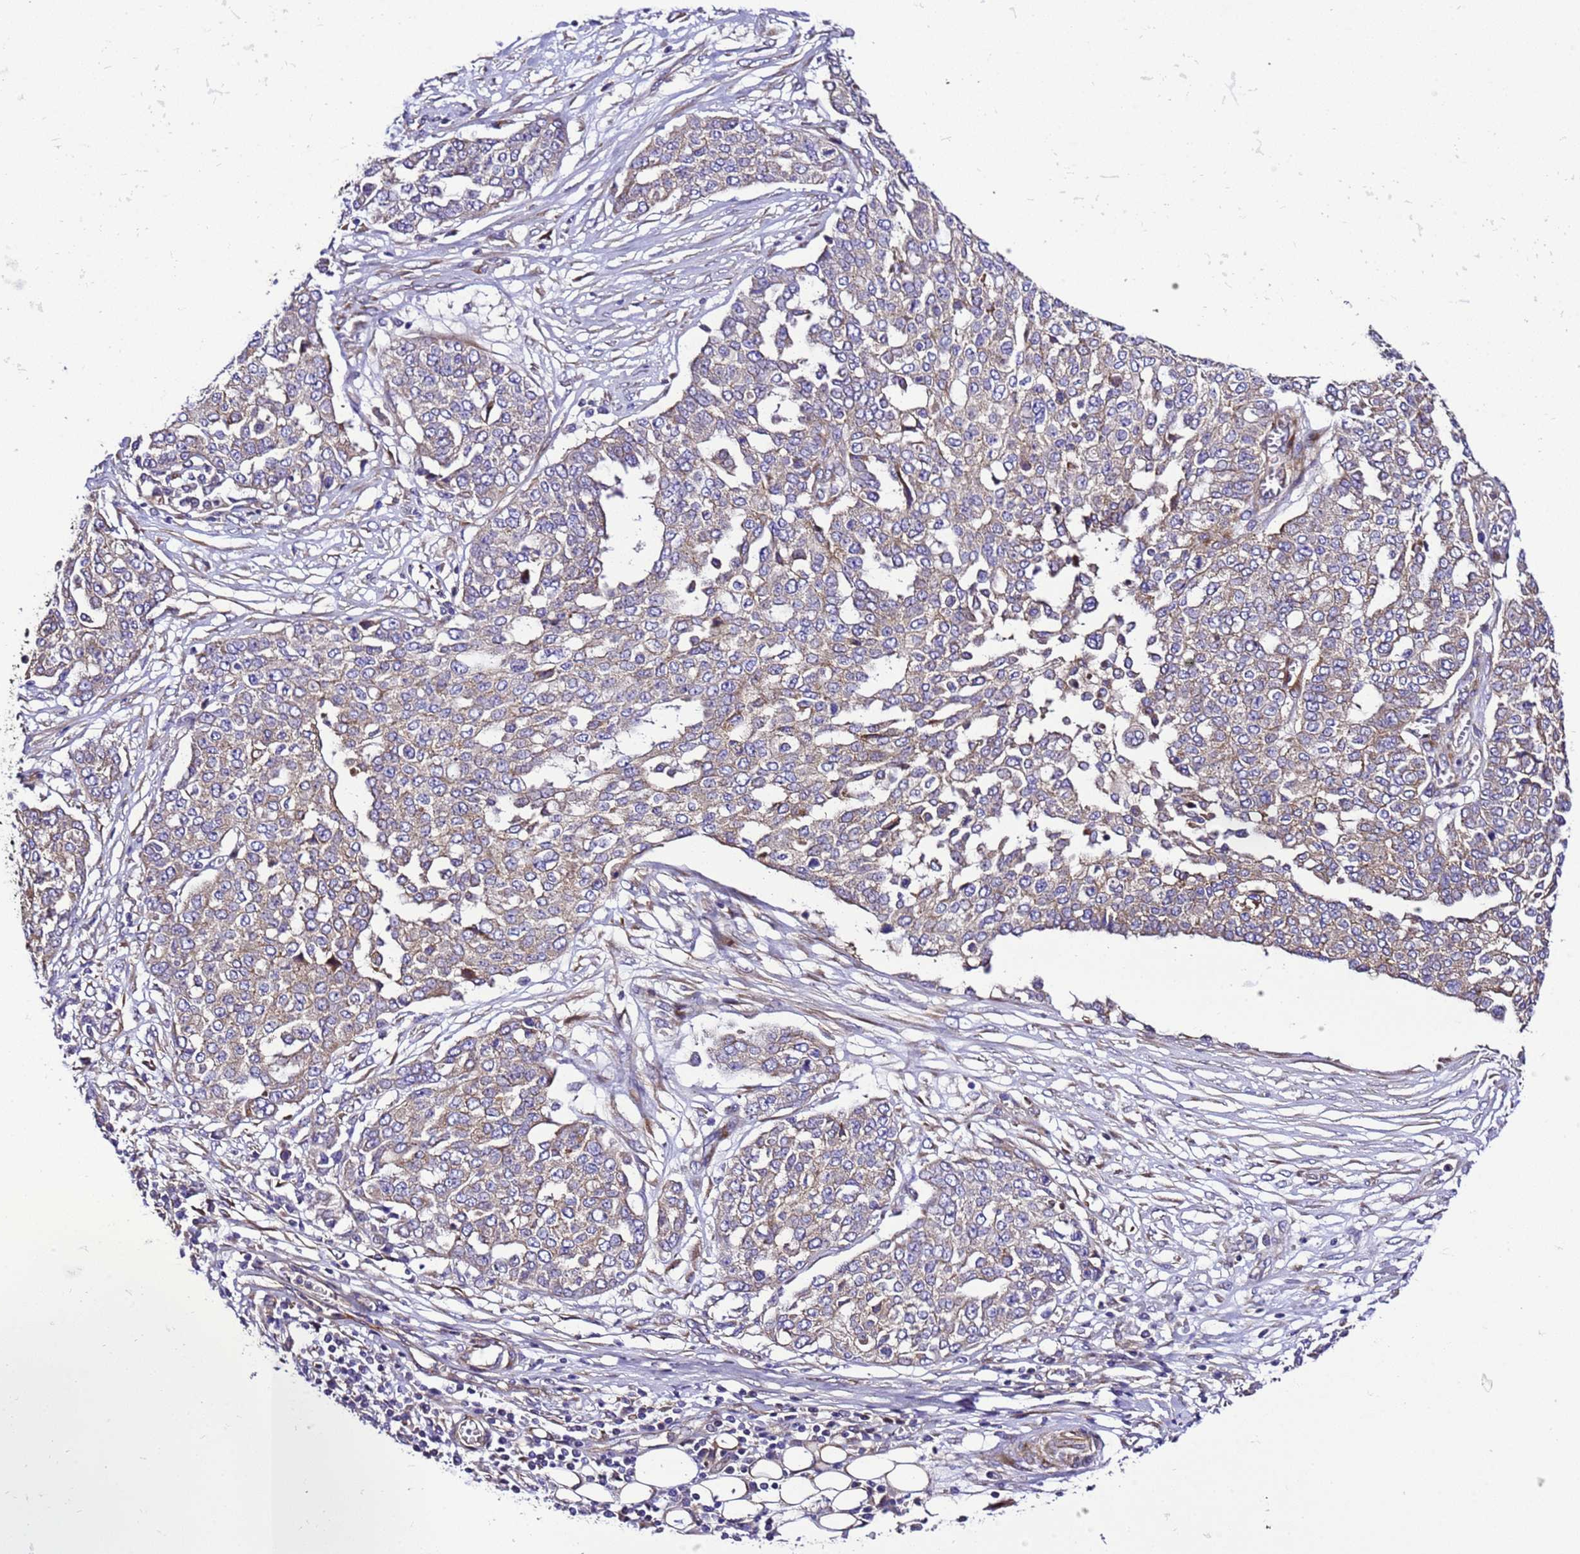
{"staining": {"intensity": "weak", "quantity": "25%-75%", "location": "cytoplasmic/membranous"}, "tissue": "ovarian cancer", "cell_type": "Tumor cells", "image_type": "cancer", "snomed": [{"axis": "morphology", "description": "Cystadenocarcinoma, serous, NOS"}, {"axis": "topography", "description": "Soft tissue"}, {"axis": "topography", "description": "Ovary"}], "caption": "An image showing weak cytoplasmic/membranous positivity in approximately 25%-75% of tumor cells in ovarian serous cystadenocarcinoma, as visualized by brown immunohistochemical staining.", "gene": "ZNF417", "patient": {"sex": "female", "age": 57}}